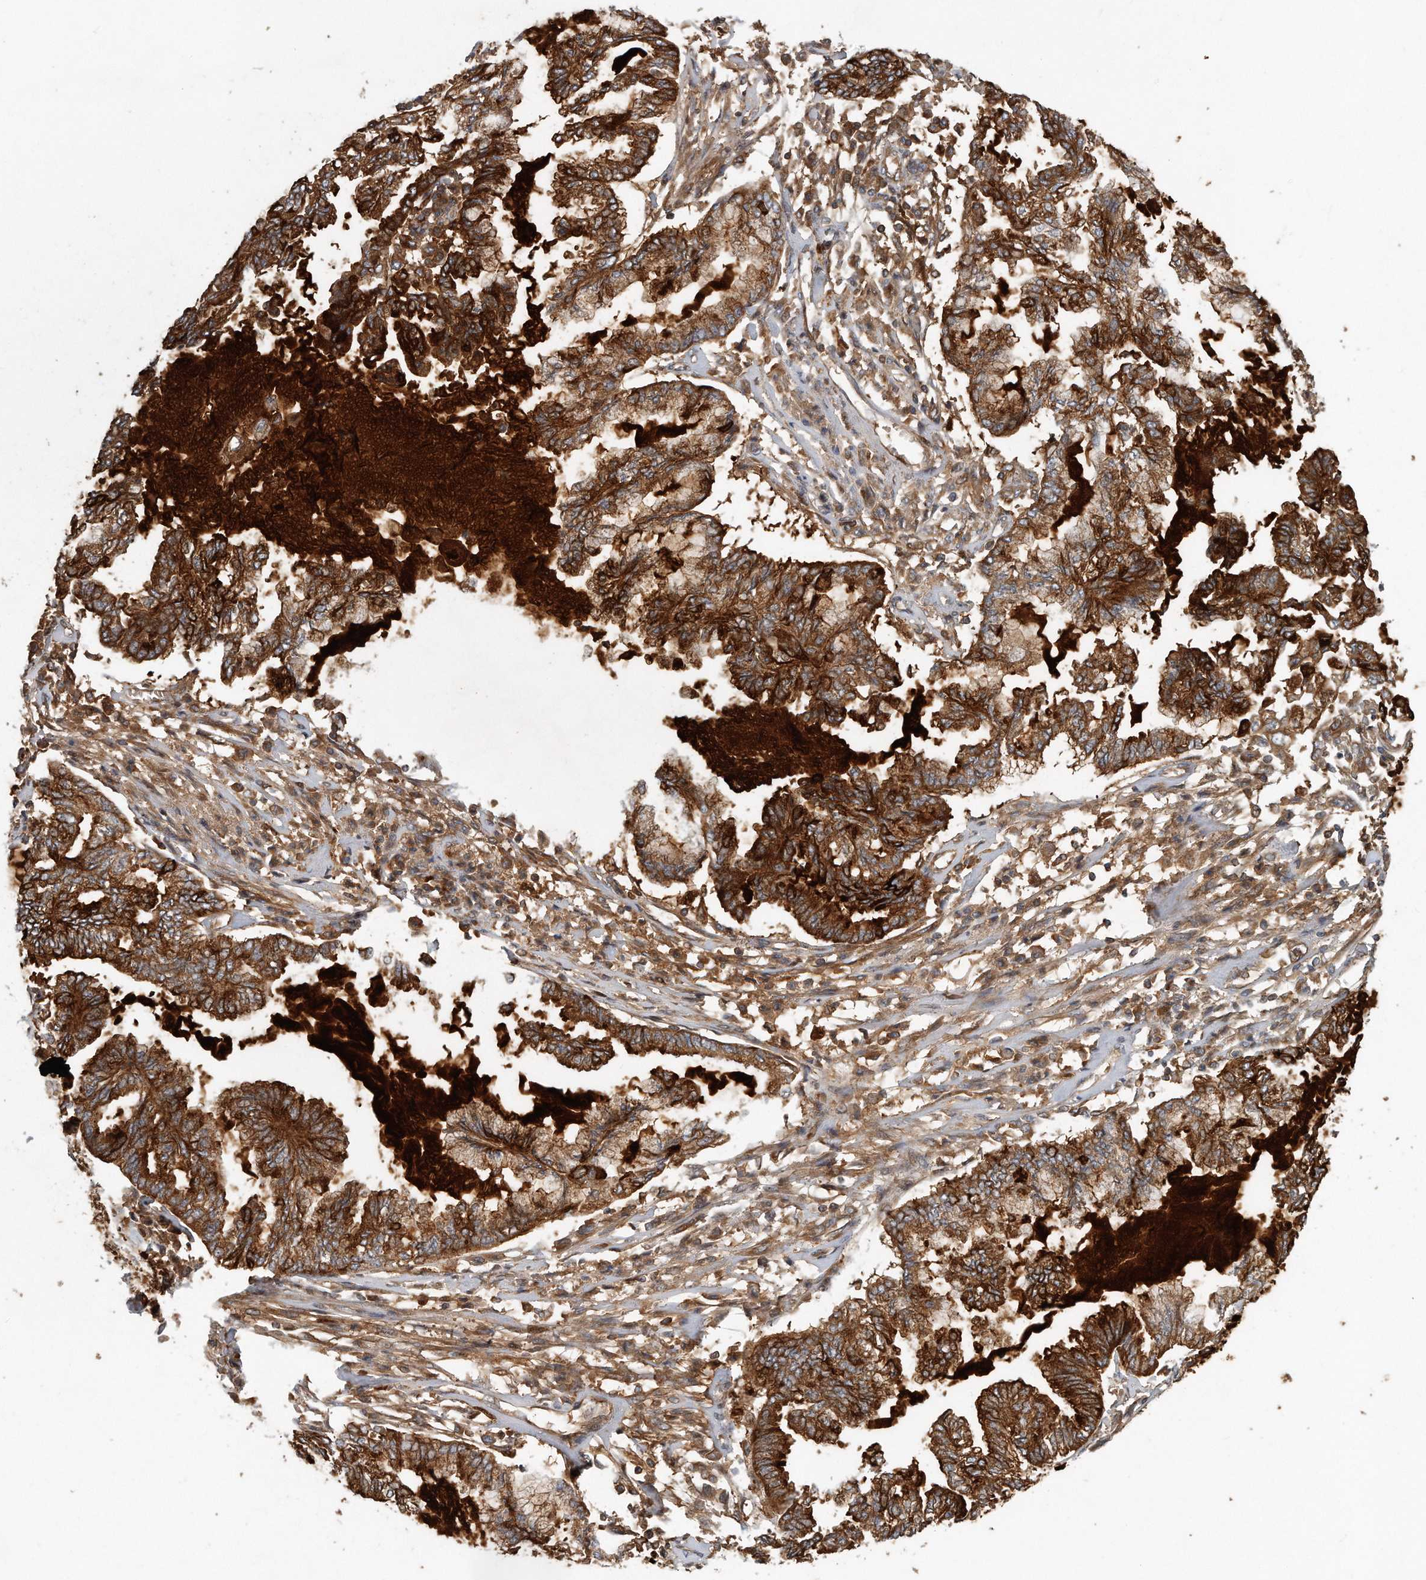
{"staining": {"intensity": "strong", "quantity": ">75%", "location": "cytoplasmic/membranous"}, "tissue": "endometrial cancer", "cell_type": "Tumor cells", "image_type": "cancer", "snomed": [{"axis": "morphology", "description": "Adenocarcinoma, NOS"}, {"axis": "topography", "description": "Endometrium"}], "caption": "High-magnification brightfield microscopy of endometrial cancer (adenocarcinoma) stained with DAB (3,3'-diaminobenzidine) (brown) and counterstained with hematoxylin (blue). tumor cells exhibit strong cytoplasmic/membranous staining is identified in approximately>75% of cells. The staining was performed using DAB, with brown indicating positive protein expression. Nuclei are stained blue with hematoxylin.", "gene": "PCDH8", "patient": {"sex": "female", "age": 86}}